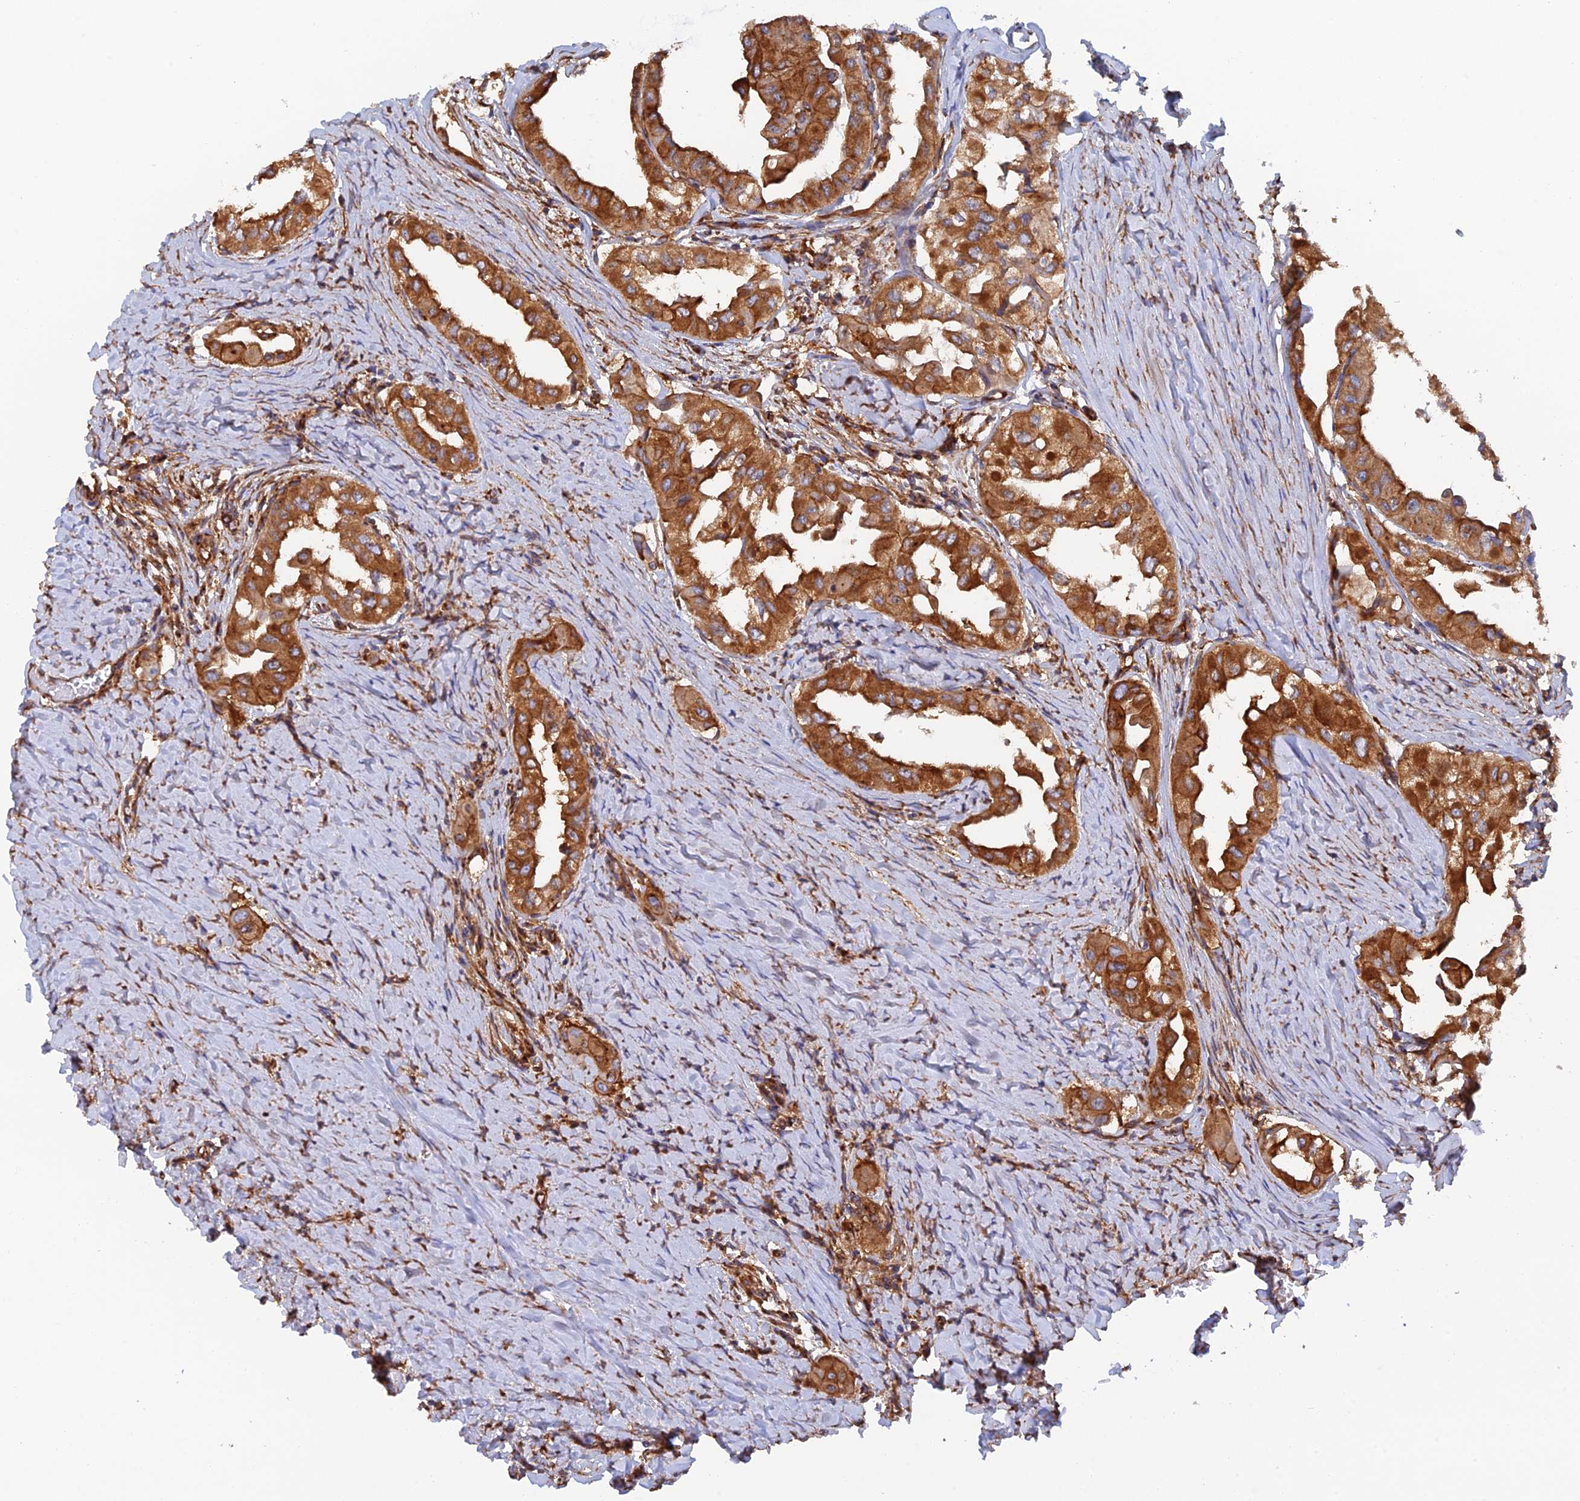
{"staining": {"intensity": "strong", "quantity": ">75%", "location": "cytoplasmic/membranous"}, "tissue": "thyroid cancer", "cell_type": "Tumor cells", "image_type": "cancer", "snomed": [{"axis": "morphology", "description": "Papillary adenocarcinoma, NOS"}, {"axis": "topography", "description": "Thyroid gland"}], "caption": "Immunohistochemistry (IHC) of human thyroid cancer (papillary adenocarcinoma) exhibits high levels of strong cytoplasmic/membranous staining in approximately >75% of tumor cells.", "gene": "DCTN2", "patient": {"sex": "female", "age": 59}}